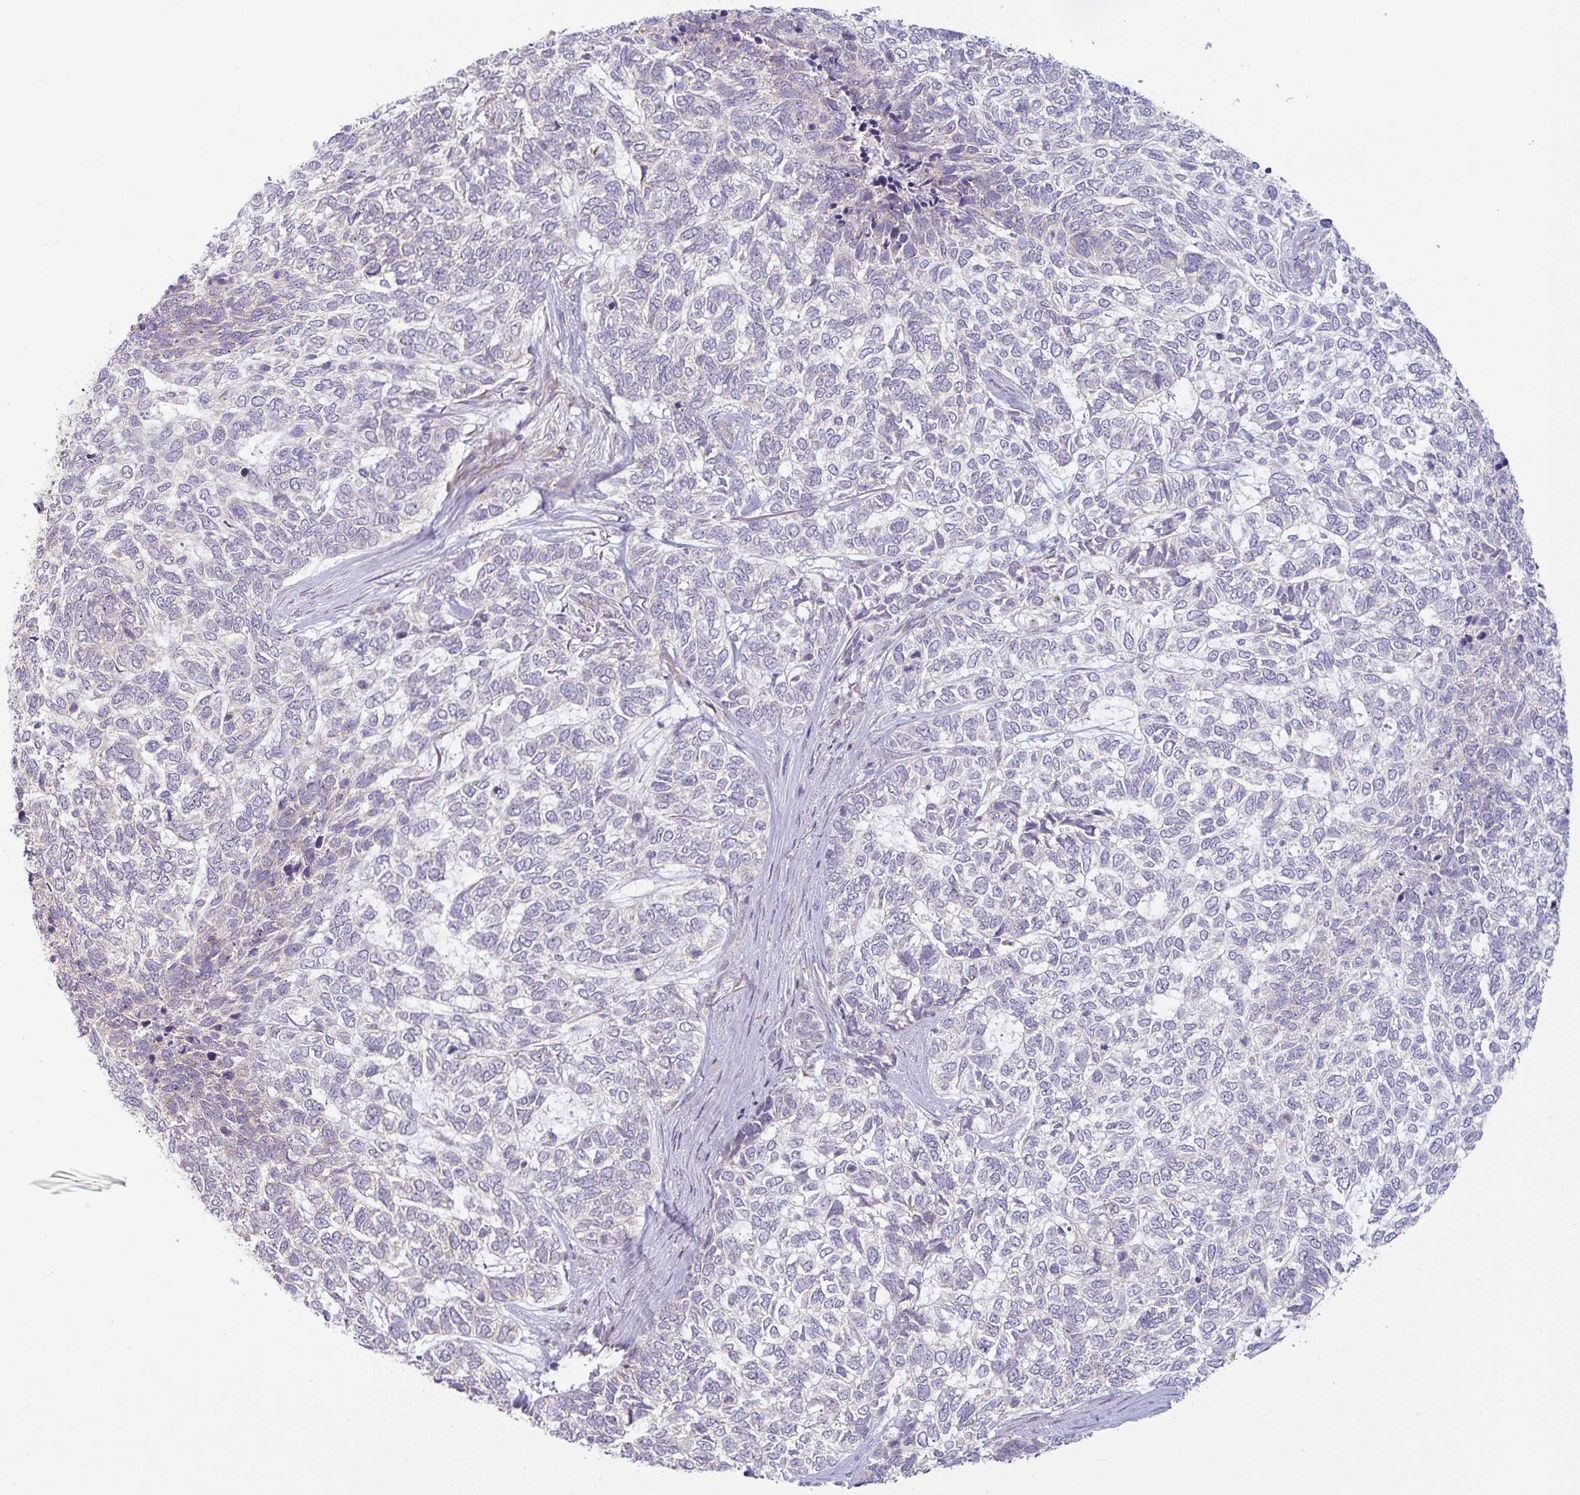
{"staining": {"intensity": "negative", "quantity": "none", "location": "none"}, "tissue": "skin cancer", "cell_type": "Tumor cells", "image_type": "cancer", "snomed": [{"axis": "morphology", "description": "Basal cell carcinoma"}, {"axis": "topography", "description": "Skin"}], "caption": "Immunohistochemistry of skin cancer (basal cell carcinoma) displays no expression in tumor cells.", "gene": "MOB1A", "patient": {"sex": "female", "age": 65}}